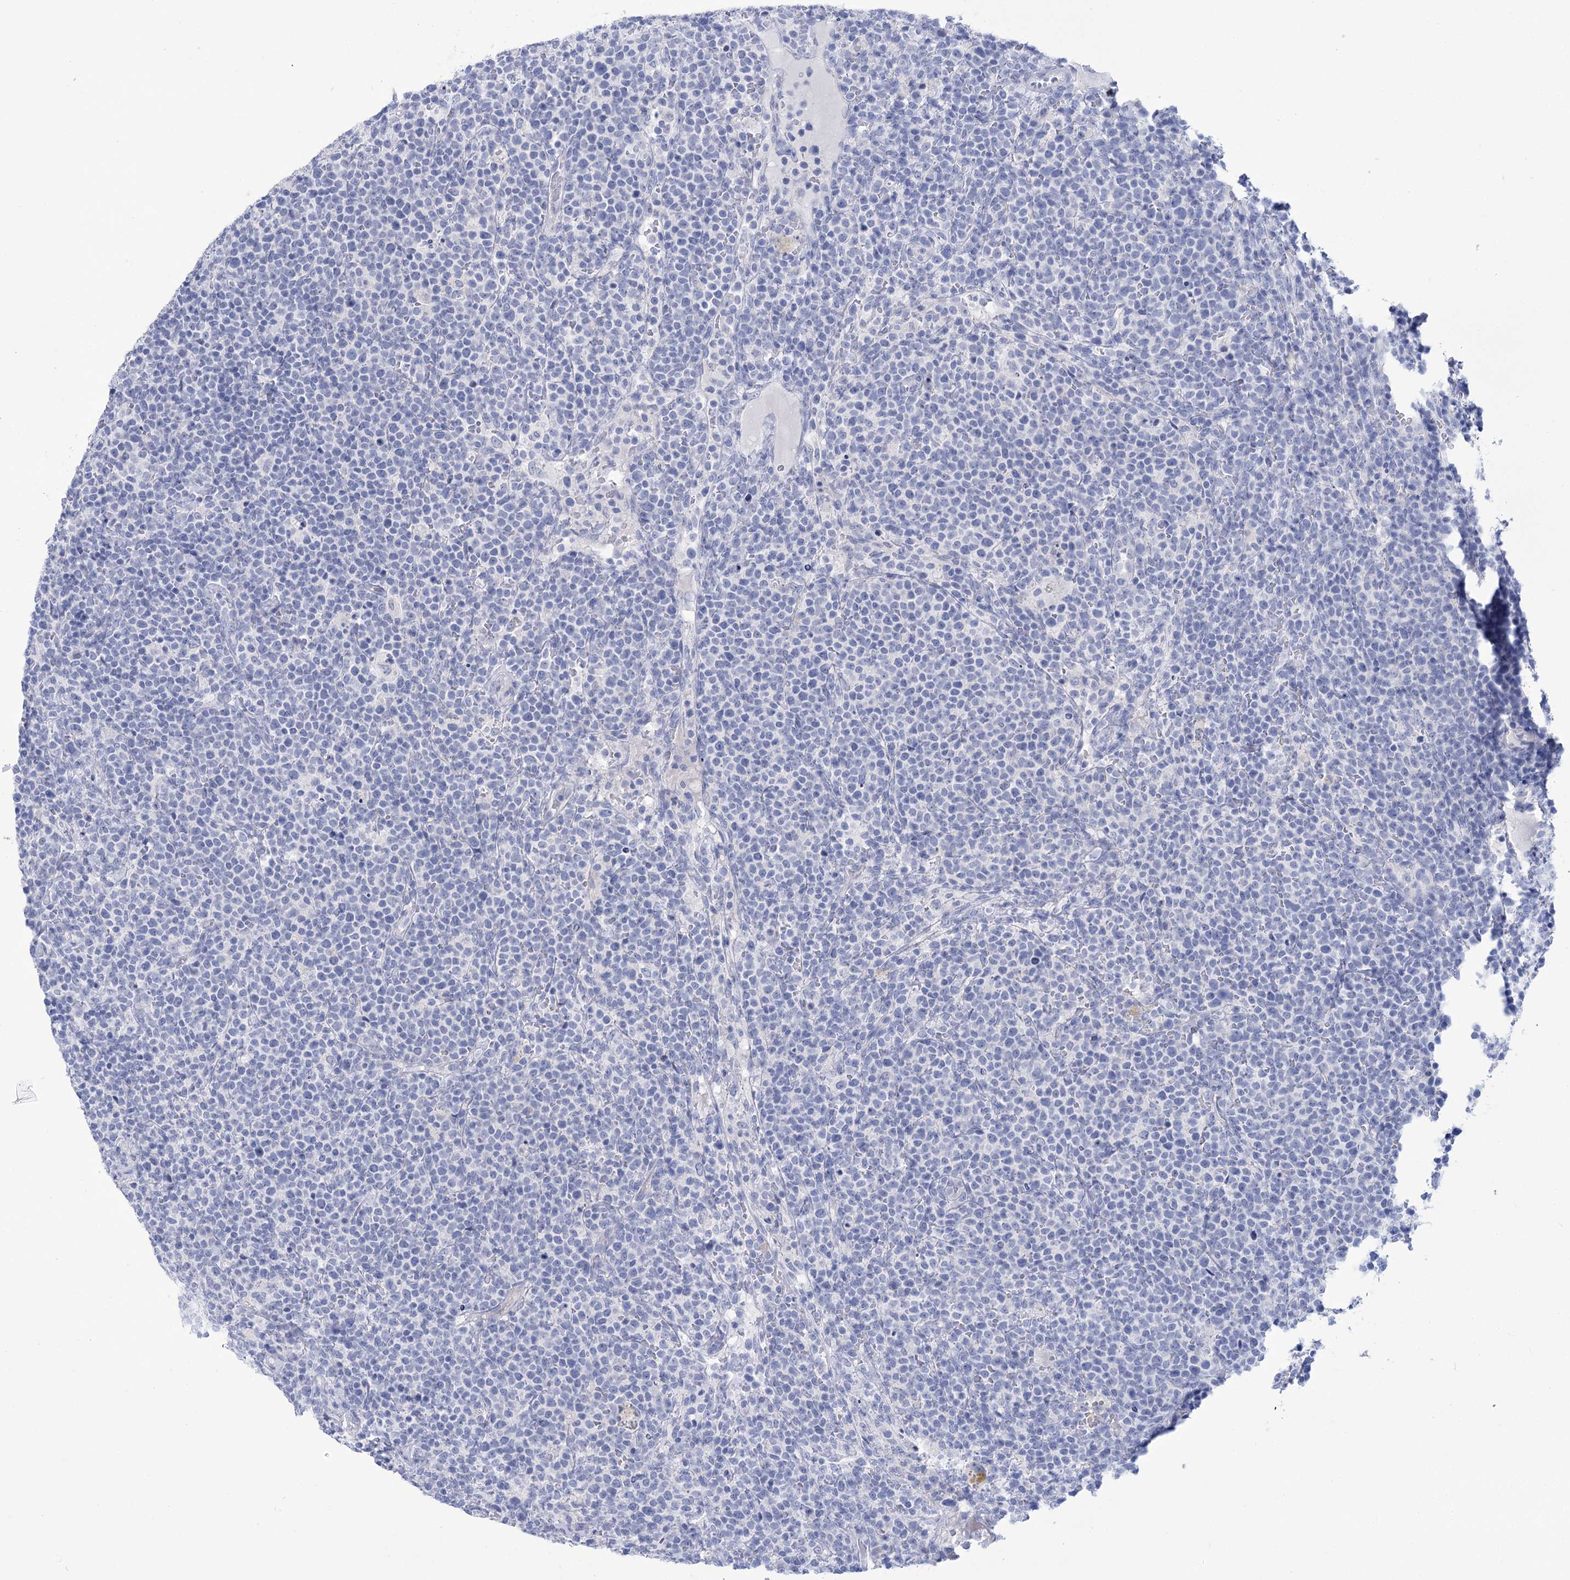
{"staining": {"intensity": "negative", "quantity": "none", "location": "none"}, "tissue": "lymphoma", "cell_type": "Tumor cells", "image_type": "cancer", "snomed": [{"axis": "morphology", "description": "Malignant lymphoma, non-Hodgkin's type, High grade"}, {"axis": "topography", "description": "Lymph node"}], "caption": "Tumor cells show no significant positivity in lymphoma.", "gene": "PBLD", "patient": {"sex": "male", "age": 61}}